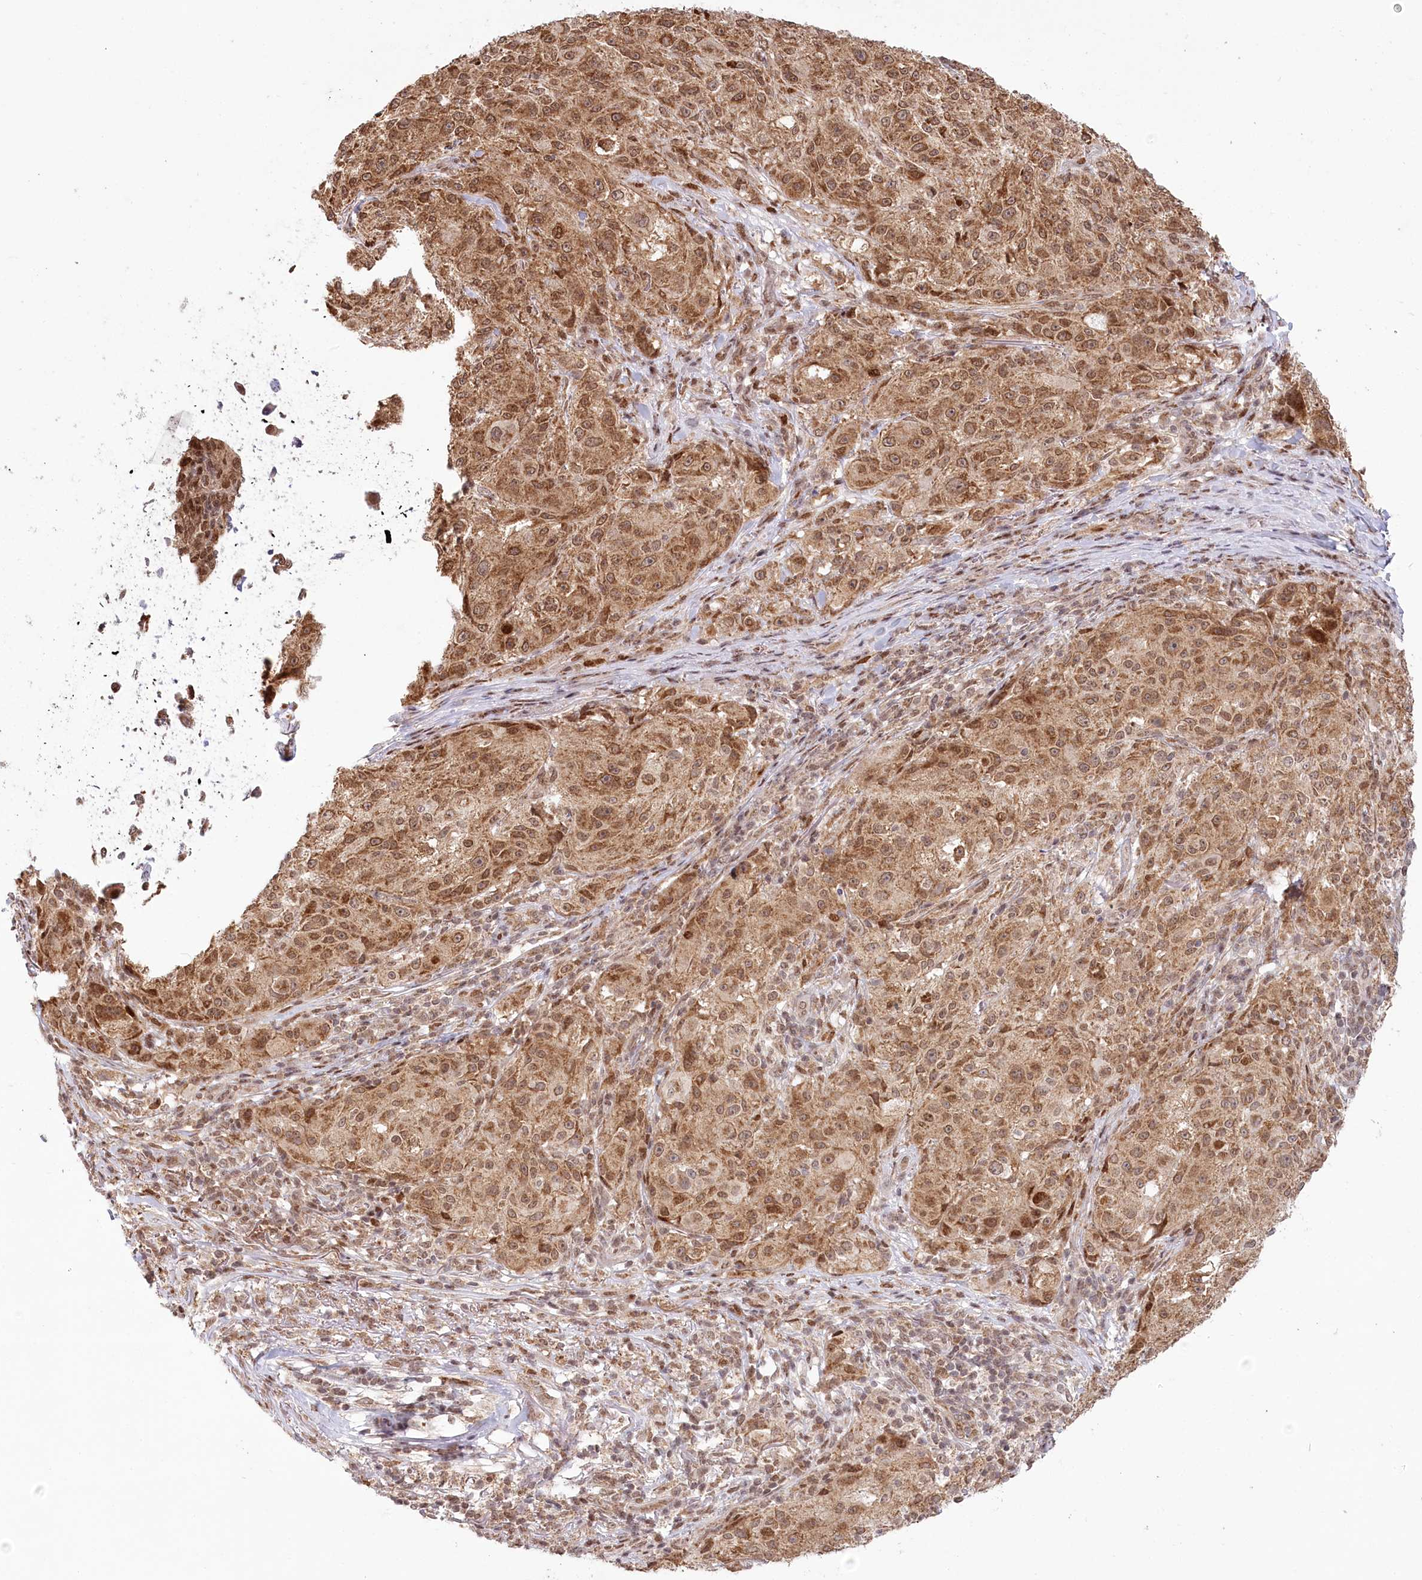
{"staining": {"intensity": "moderate", "quantity": ">75%", "location": "cytoplasmic/membranous"}, "tissue": "melanoma", "cell_type": "Tumor cells", "image_type": "cancer", "snomed": [{"axis": "morphology", "description": "Necrosis, NOS"}, {"axis": "morphology", "description": "Malignant melanoma, NOS"}, {"axis": "topography", "description": "Skin"}], "caption": "Protein expression analysis of human malignant melanoma reveals moderate cytoplasmic/membranous staining in approximately >75% of tumor cells. The staining was performed using DAB (3,3'-diaminobenzidine) to visualize the protein expression in brown, while the nuclei were stained in blue with hematoxylin (Magnification: 20x).", "gene": "PYURF", "patient": {"sex": "female", "age": 87}}